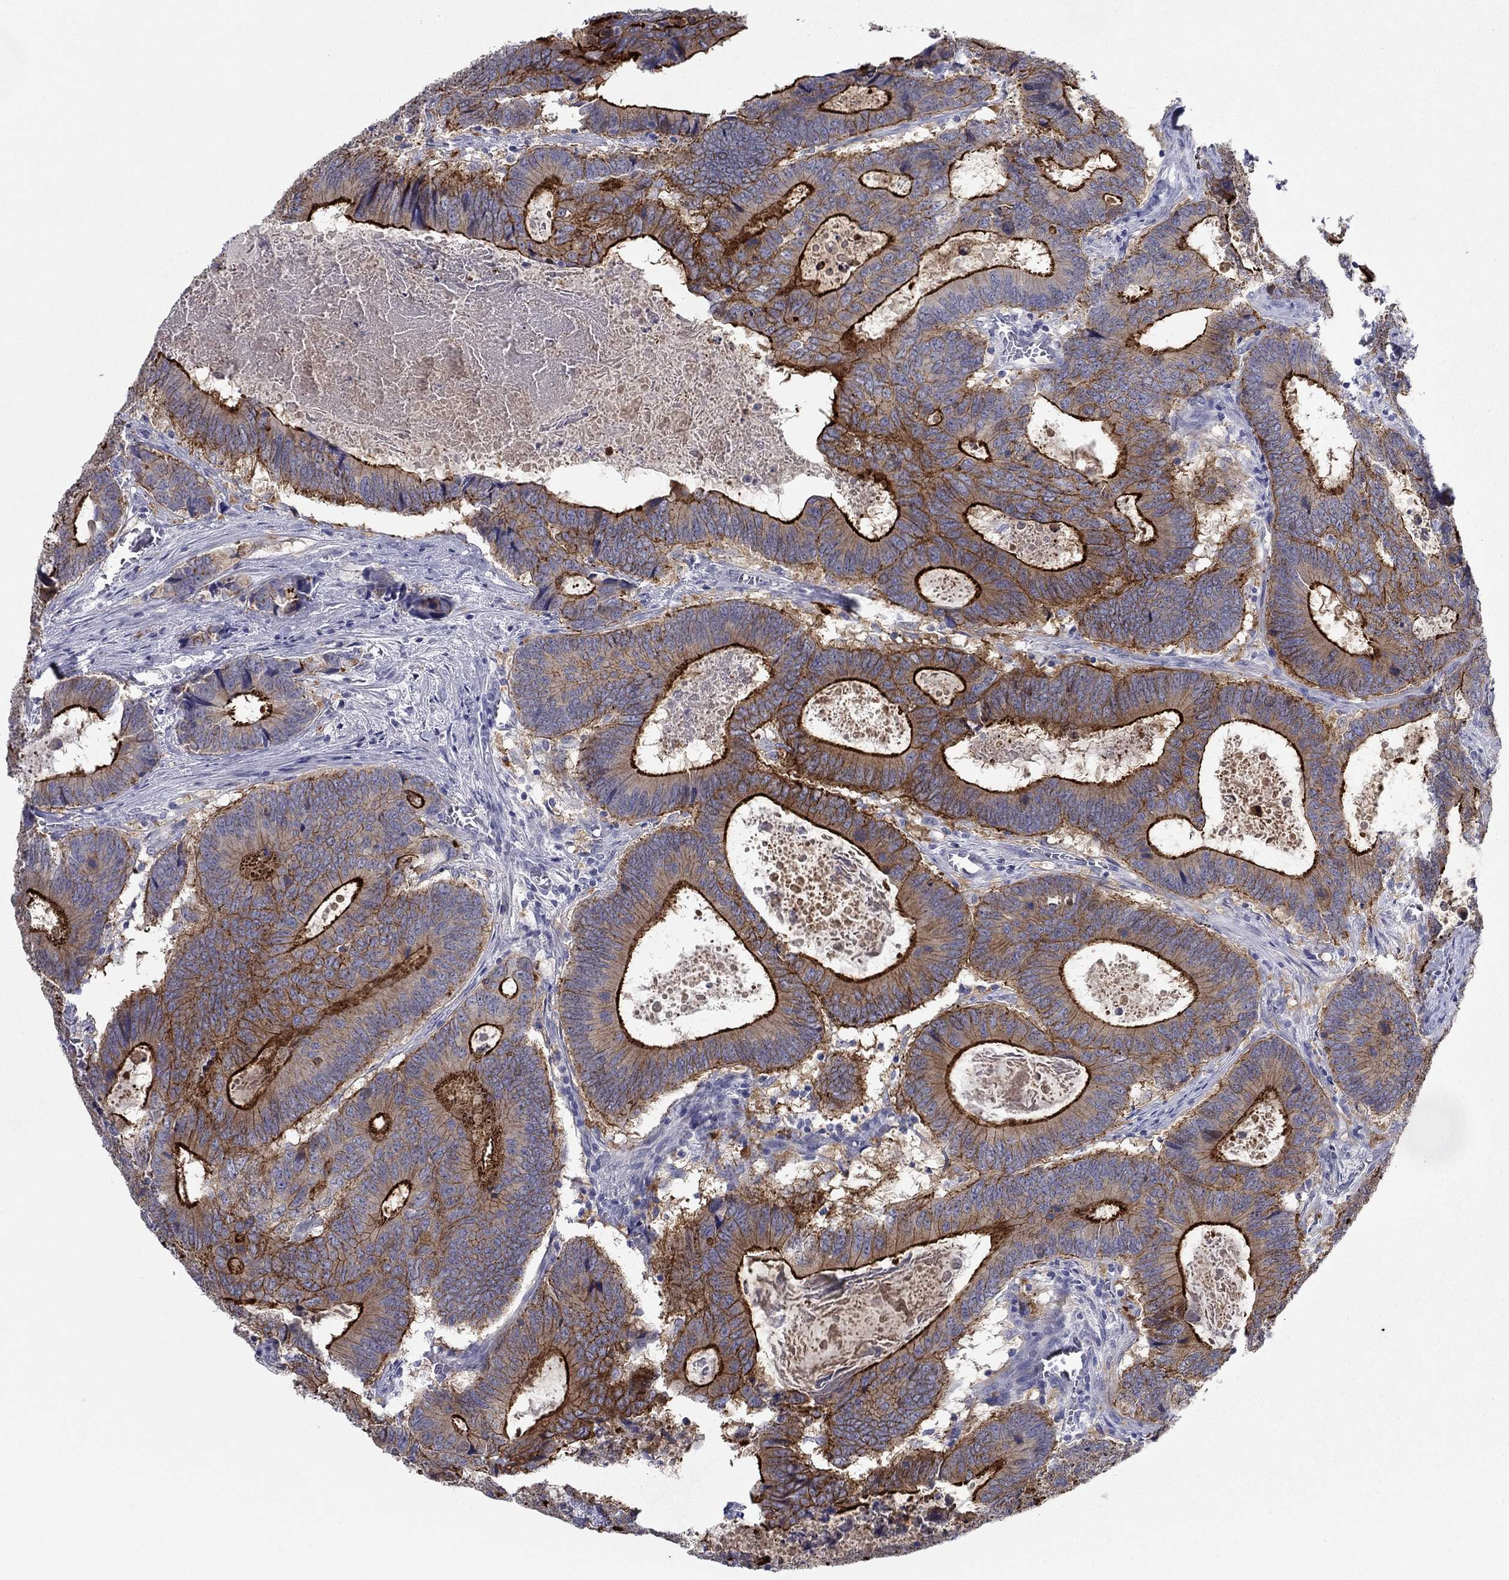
{"staining": {"intensity": "strong", "quantity": "25%-75%", "location": "cytoplasmic/membranous"}, "tissue": "colorectal cancer", "cell_type": "Tumor cells", "image_type": "cancer", "snomed": [{"axis": "morphology", "description": "Adenocarcinoma, NOS"}, {"axis": "topography", "description": "Colon"}], "caption": "Human adenocarcinoma (colorectal) stained with a protein marker reveals strong staining in tumor cells.", "gene": "PLS1", "patient": {"sex": "female", "age": 82}}